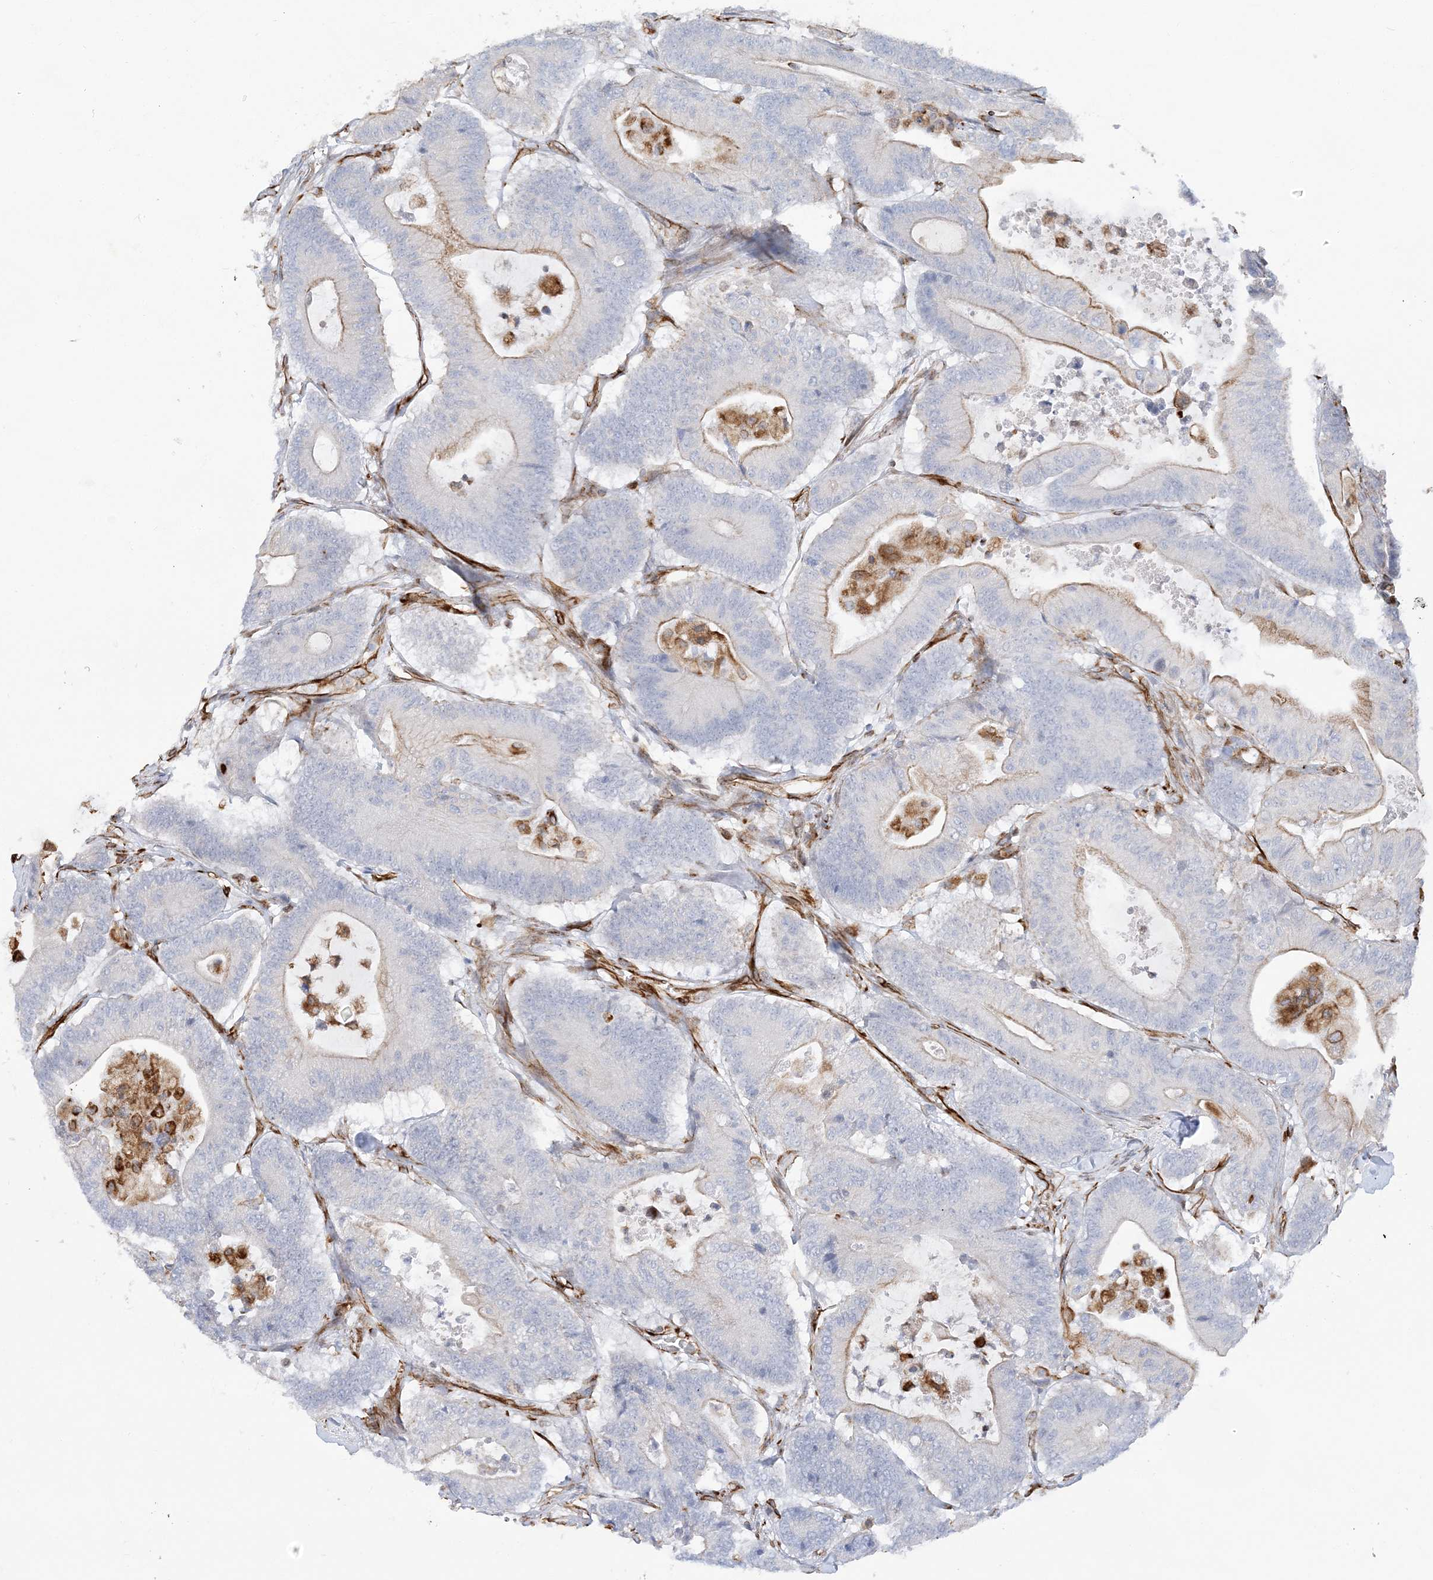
{"staining": {"intensity": "negative", "quantity": "none", "location": "none"}, "tissue": "colorectal cancer", "cell_type": "Tumor cells", "image_type": "cancer", "snomed": [{"axis": "morphology", "description": "Adenocarcinoma, NOS"}, {"axis": "topography", "description": "Colon"}], "caption": "This is an IHC image of adenocarcinoma (colorectal). There is no positivity in tumor cells.", "gene": "SCLT1", "patient": {"sex": "female", "age": 84}}